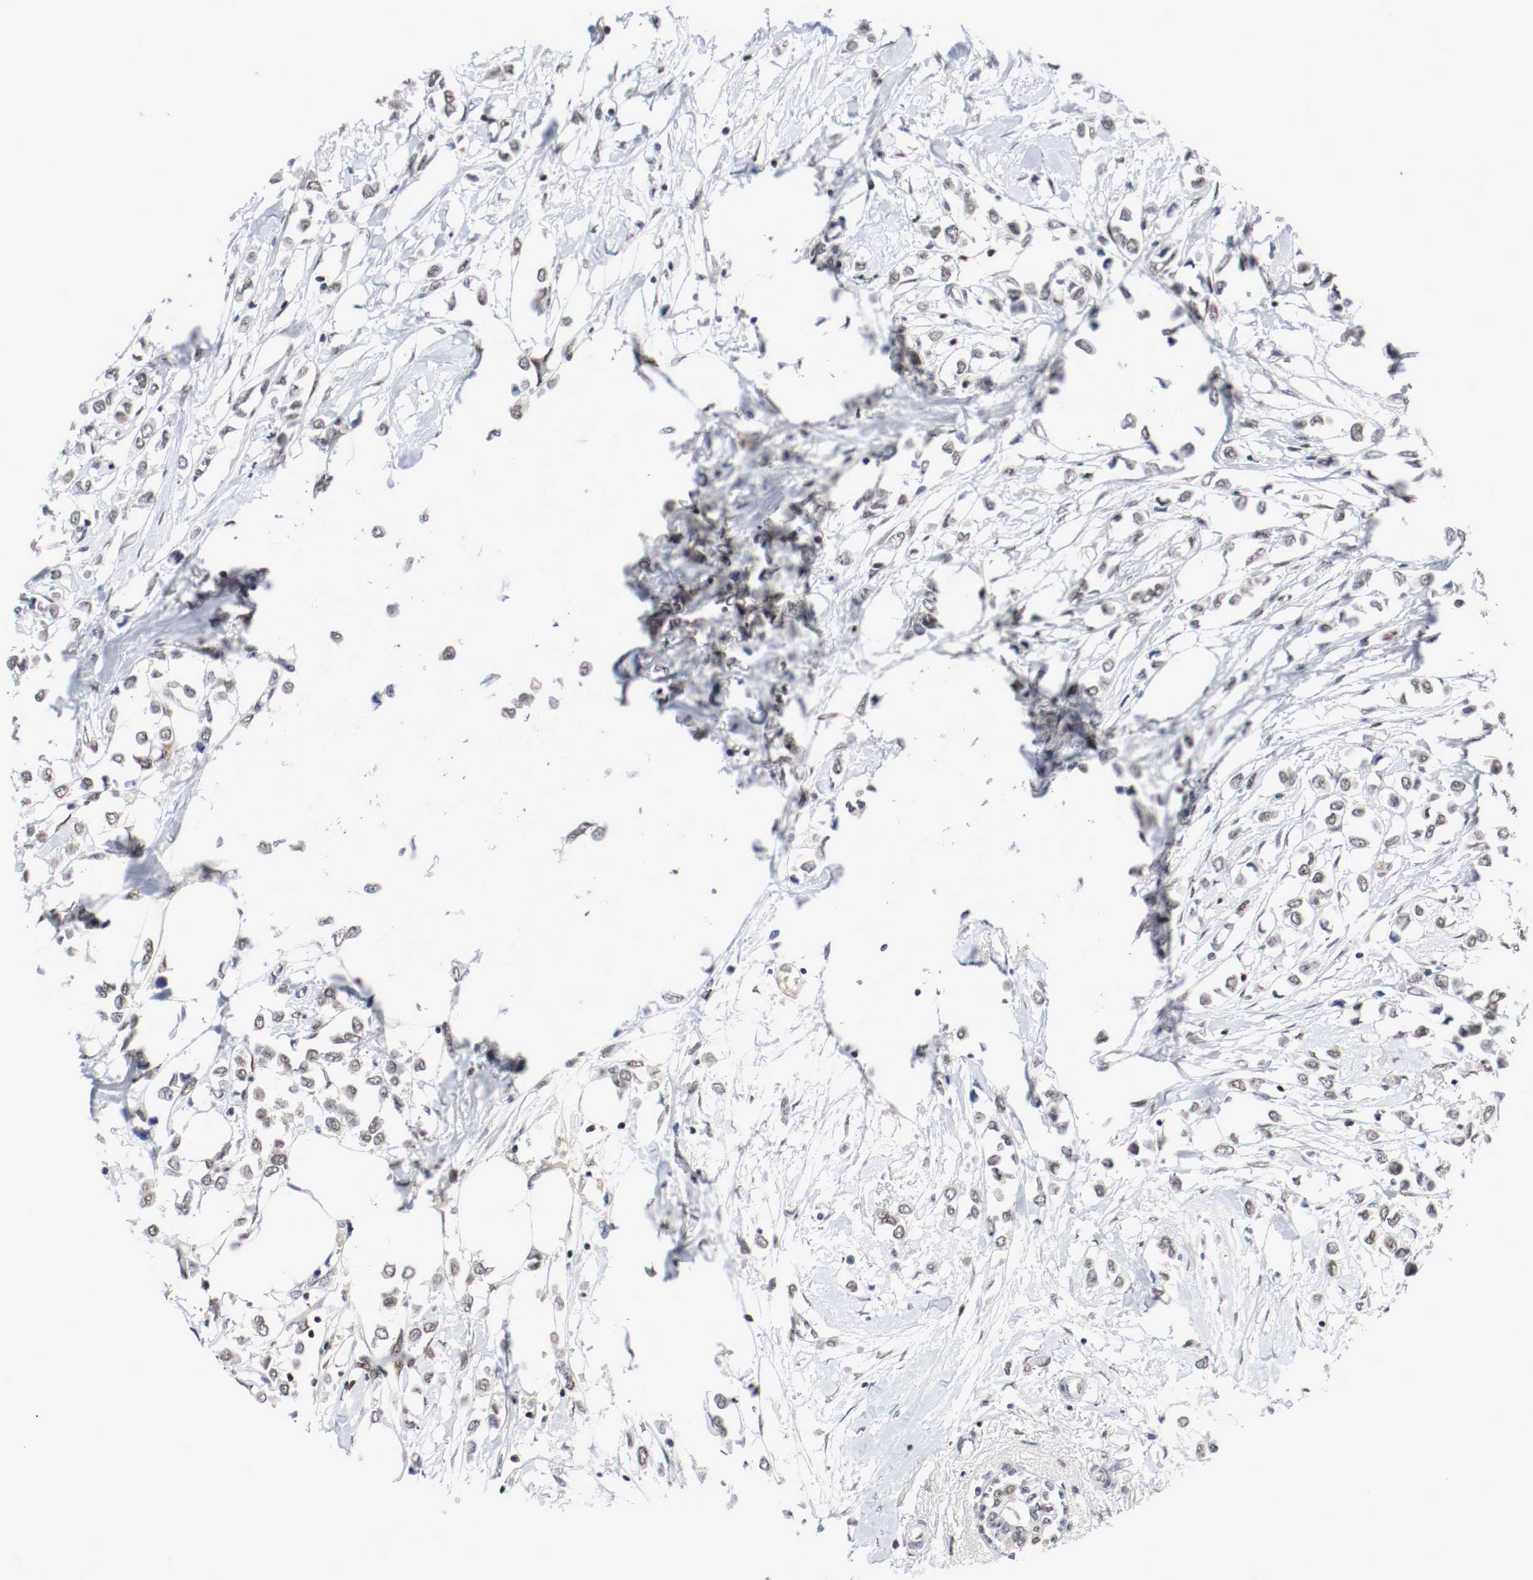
{"staining": {"intensity": "negative", "quantity": "none", "location": "none"}, "tissue": "breast cancer", "cell_type": "Tumor cells", "image_type": "cancer", "snomed": [{"axis": "morphology", "description": "Lobular carcinoma"}, {"axis": "topography", "description": "Breast"}], "caption": "A micrograph of breast cancer stained for a protein displays no brown staining in tumor cells. (DAB immunohistochemistry with hematoxylin counter stain).", "gene": "JUND", "patient": {"sex": "female", "age": 51}}